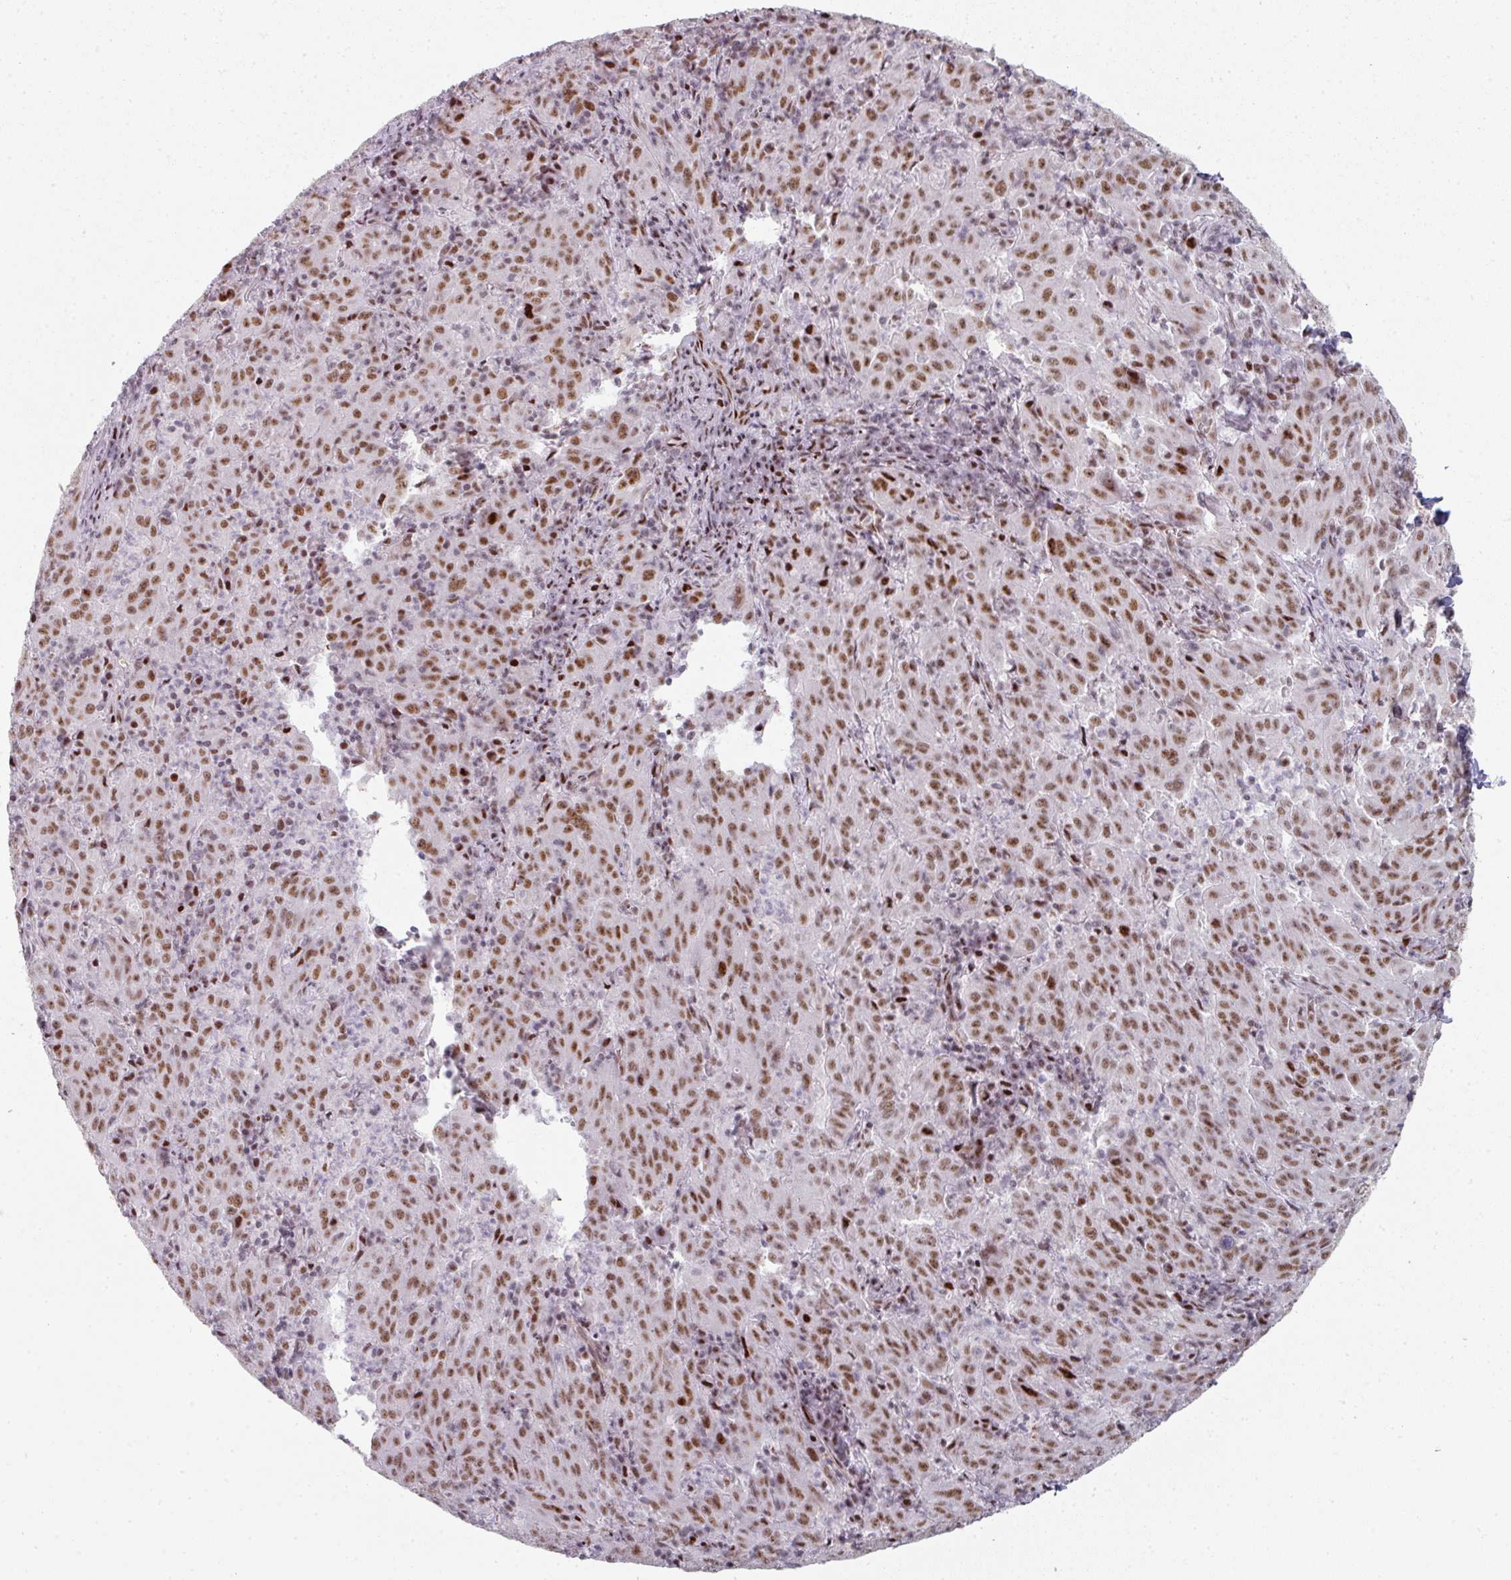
{"staining": {"intensity": "moderate", "quantity": ">75%", "location": "nuclear"}, "tissue": "pancreatic cancer", "cell_type": "Tumor cells", "image_type": "cancer", "snomed": [{"axis": "morphology", "description": "Adenocarcinoma, NOS"}, {"axis": "topography", "description": "Pancreas"}], "caption": "A brown stain highlights moderate nuclear expression of a protein in human adenocarcinoma (pancreatic) tumor cells. (DAB (3,3'-diaminobenzidine) IHC with brightfield microscopy, high magnification).", "gene": "SF3B5", "patient": {"sex": "male", "age": 63}}